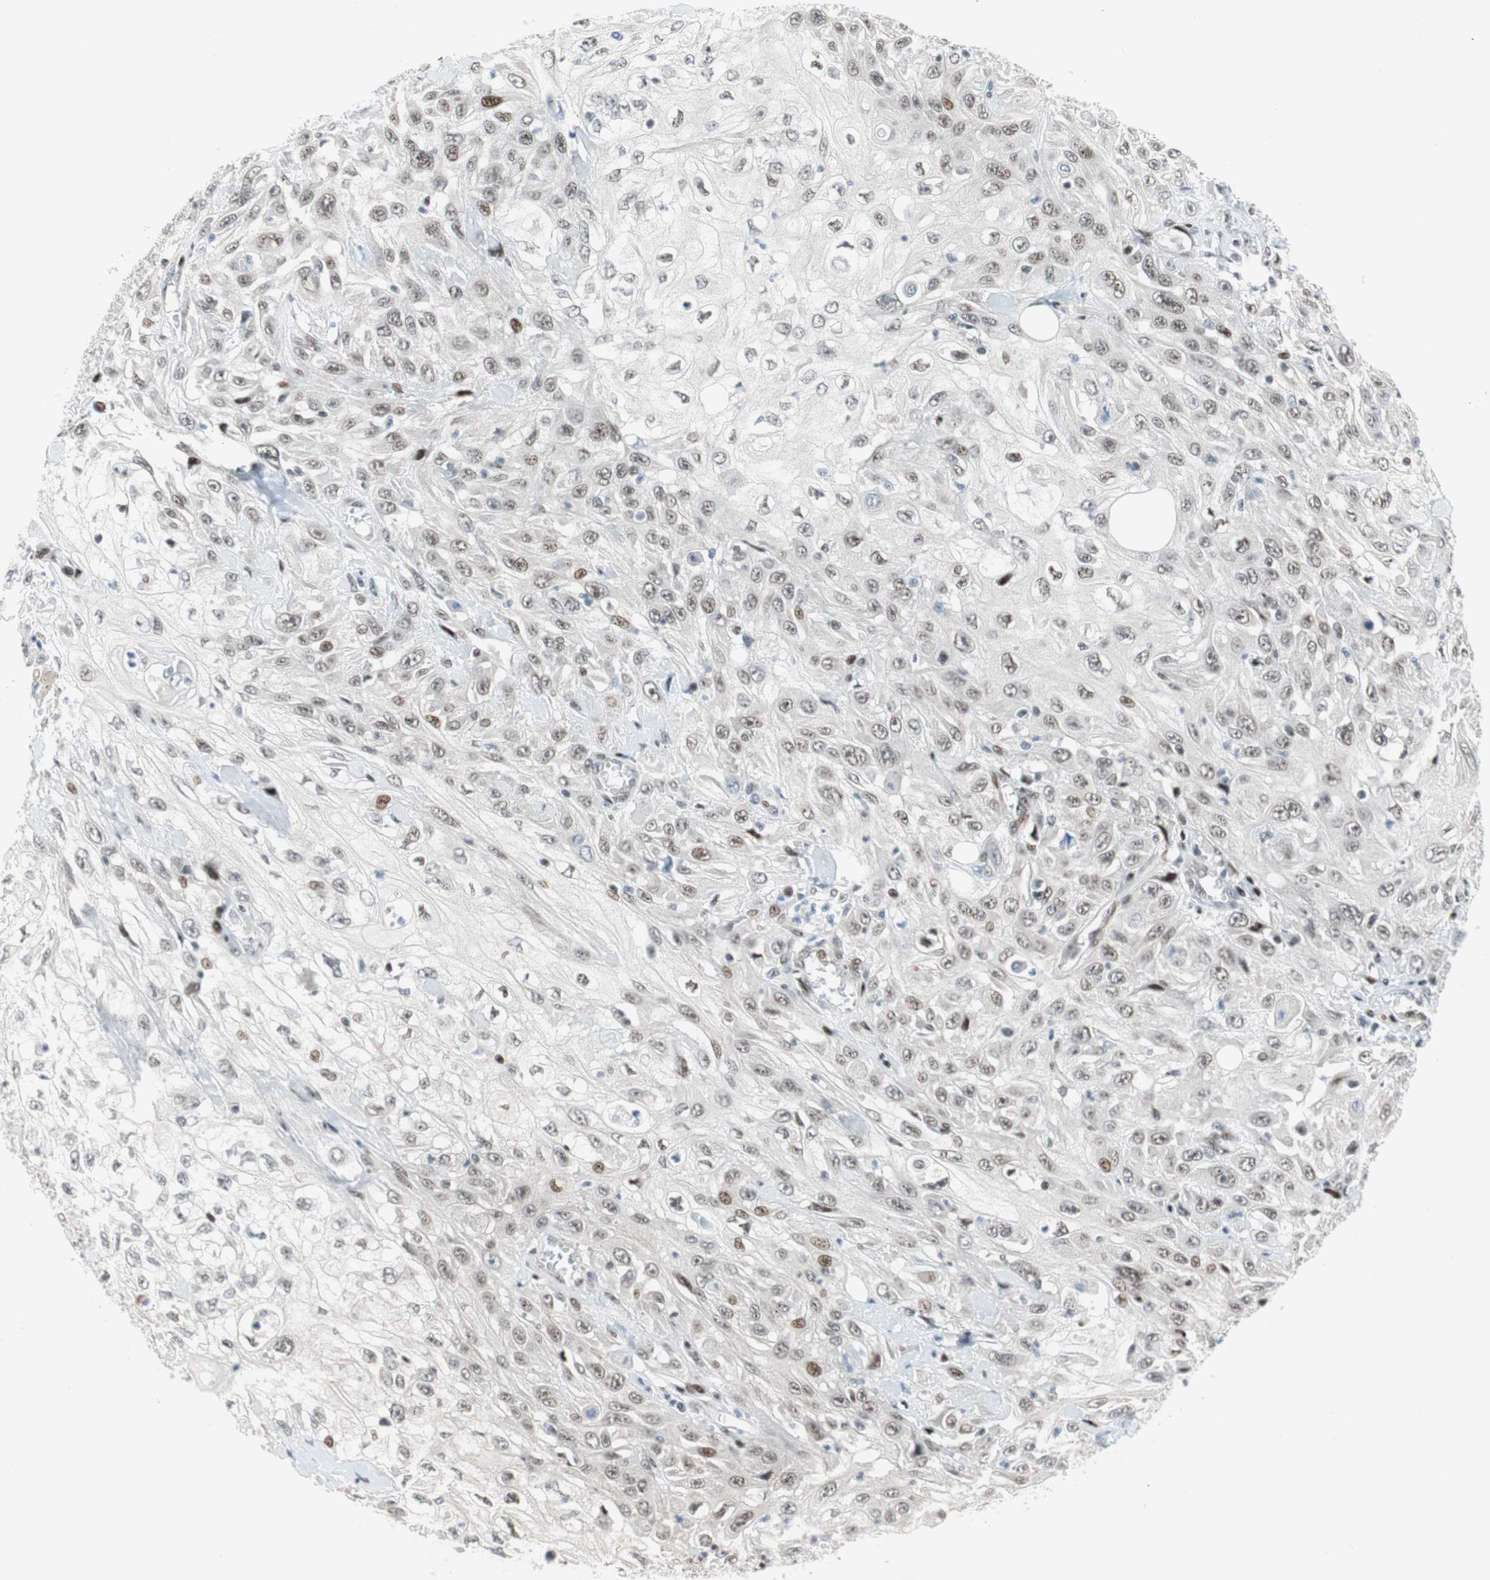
{"staining": {"intensity": "weak", "quantity": "<25%", "location": "nuclear"}, "tissue": "skin cancer", "cell_type": "Tumor cells", "image_type": "cancer", "snomed": [{"axis": "morphology", "description": "Squamous cell carcinoma, NOS"}, {"axis": "morphology", "description": "Squamous cell carcinoma, metastatic, NOS"}, {"axis": "topography", "description": "Skin"}, {"axis": "topography", "description": "Lymph node"}], "caption": "Protein analysis of skin cancer shows no significant staining in tumor cells. (DAB (3,3'-diaminobenzidine) immunohistochemistry, high magnification).", "gene": "FBXO44", "patient": {"sex": "male", "age": 75}}